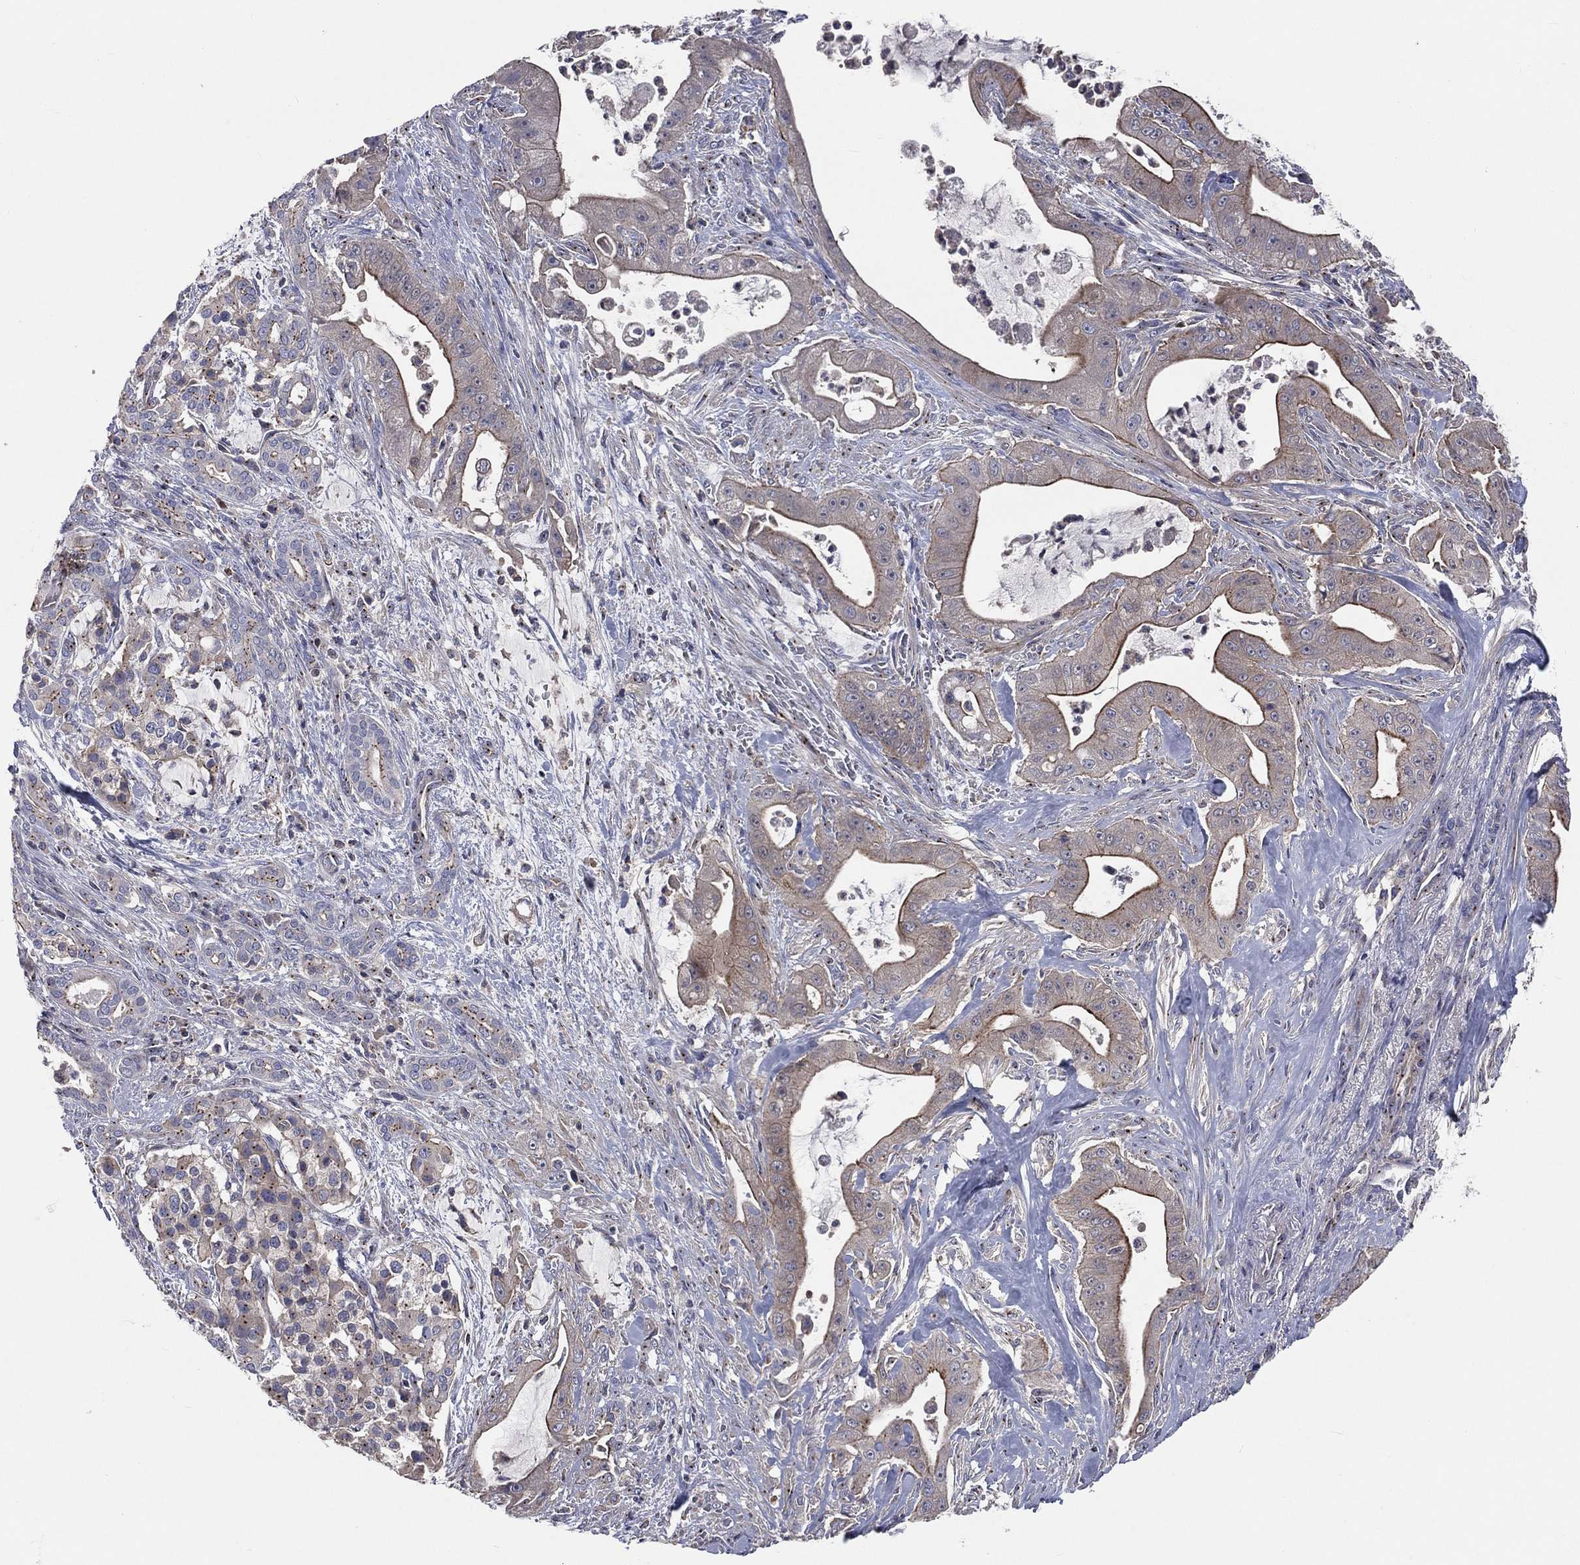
{"staining": {"intensity": "moderate", "quantity": "<25%", "location": "cytoplasmic/membranous"}, "tissue": "pancreatic cancer", "cell_type": "Tumor cells", "image_type": "cancer", "snomed": [{"axis": "morphology", "description": "Normal tissue, NOS"}, {"axis": "morphology", "description": "Inflammation, NOS"}, {"axis": "morphology", "description": "Adenocarcinoma, NOS"}, {"axis": "topography", "description": "Pancreas"}], "caption": "An immunohistochemistry (IHC) histopathology image of tumor tissue is shown. Protein staining in brown highlights moderate cytoplasmic/membranous positivity in adenocarcinoma (pancreatic) within tumor cells.", "gene": "CROCC", "patient": {"sex": "male", "age": 57}}